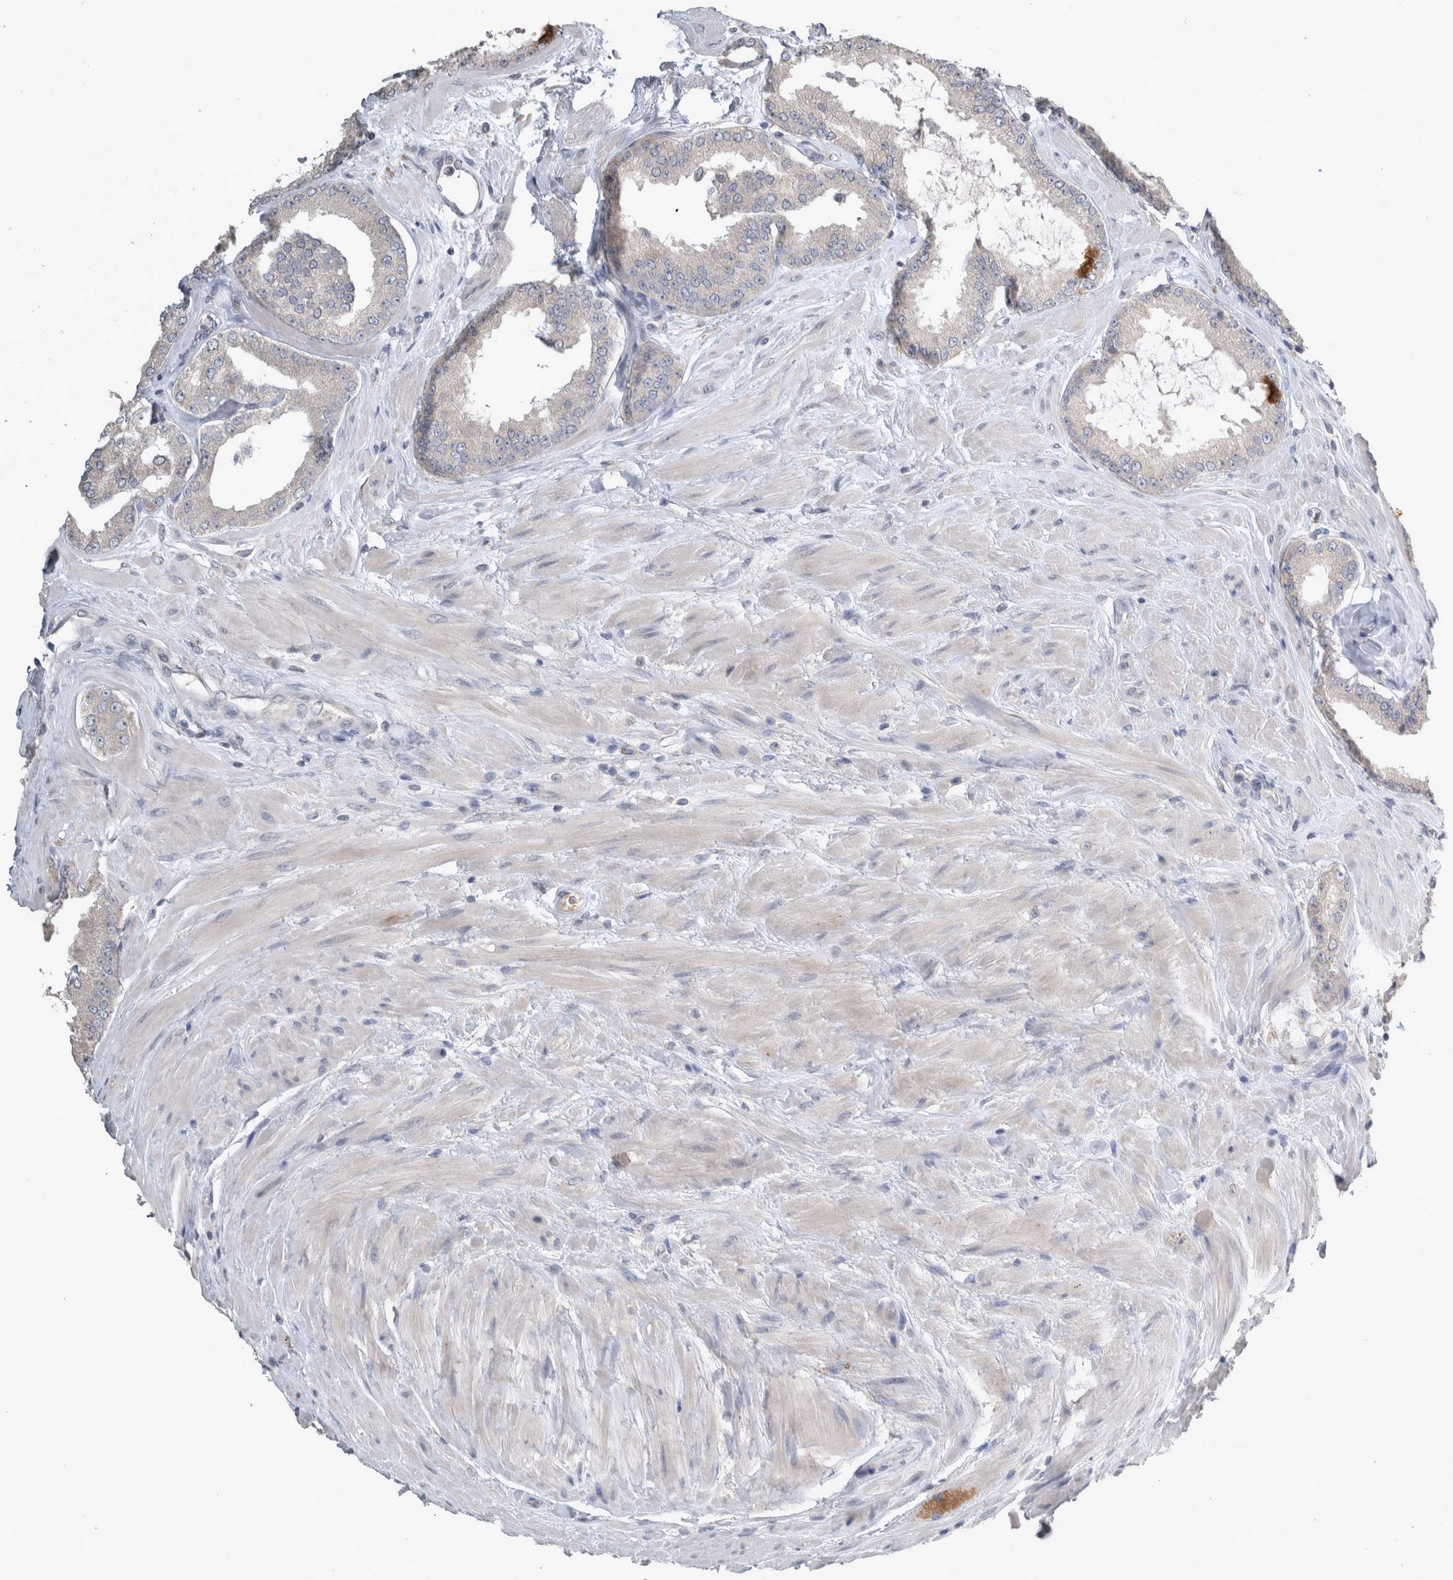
{"staining": {"intensity": "negative", "quantity": "none", "location": "none"}, "tissue": "prostate cancer", "cell_type": "Tumor cells", "image_type": "cancer", "snomed": [{"axis": "morphology", "description": "Adenocarcinoma, Low grade"}, {"axis": "topography", "description": "Prostate"}], "caption": "Immunohistochemistry photomicrograph of neoplastic tissue: human prostate adenocarcinoma (low-grade) stained with DAB displays no significant protein expression in tumor cells.", "gene": "SLC22A11", "patient": {"sex": "male", "age": 62}}